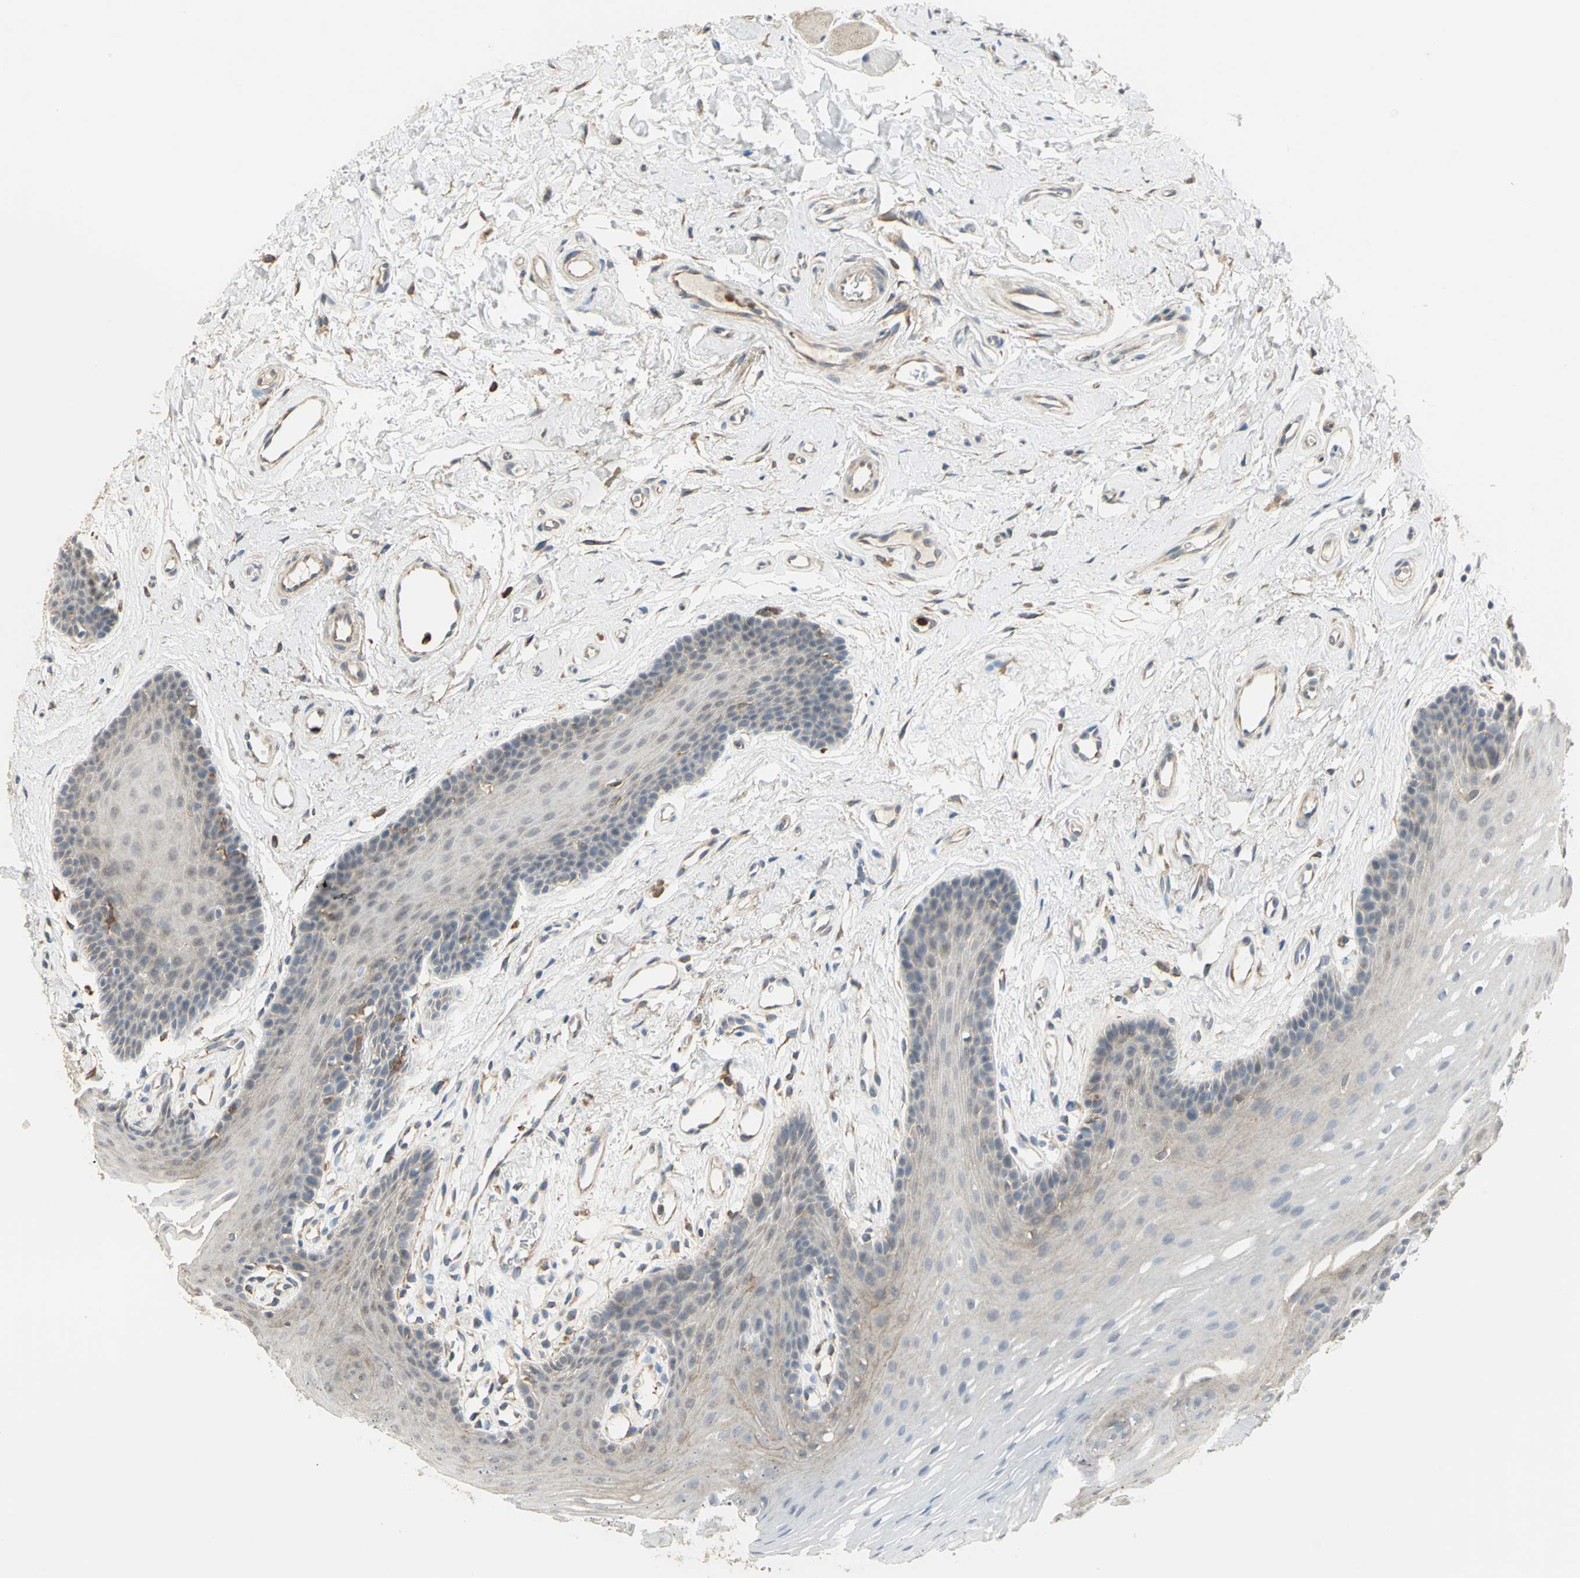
{"staining": {"intensity": "negative", "quantity": "none", "location": "none"}, "tissue": "oral mucosa", "cell_type": "Squamous epithelial cells", "image_type": "normal", "snomed": [{"axis": "morphology", "description": "Normal tissue, NOS"}, {"axis": "topography", "description": "Oral tissue"}], "caption": "This micrograph is of benign oral mucosa stained with immunohistochemistry (IHC) to label a protein in brown with the nuclei are counter-stained blue. There is no expression in squamous epithelial cells. The staining was performed using DAB (3,3'-diaminobenzidine) to visualize the protein expression in brown, while the nuclei were stained in blue with hematoxylin (Magnification: 20x).", "gene": "SKAP2", "patient": {"sex": "male", "age": 62}}